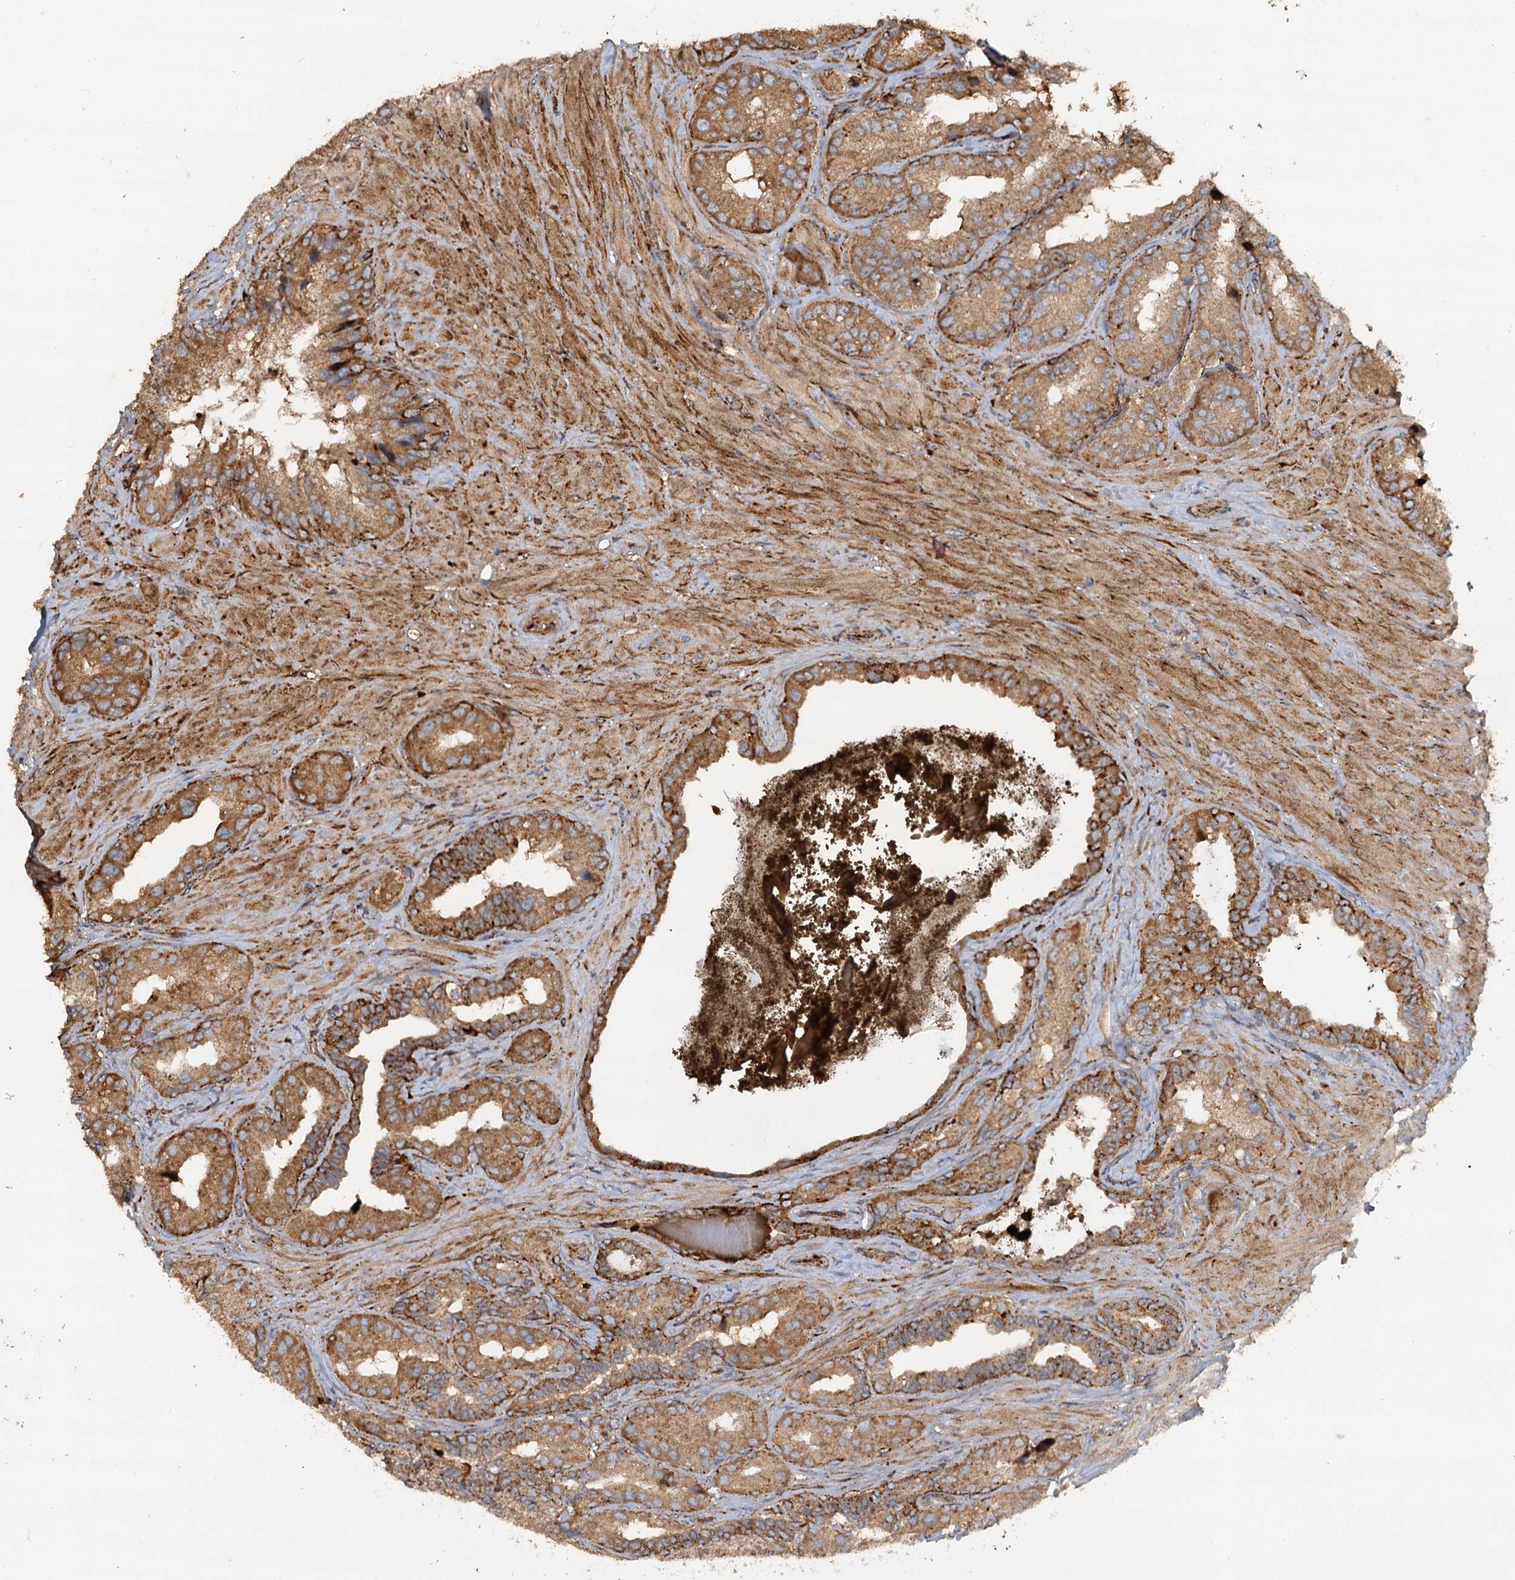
{"staining": {"intensity": "strong", "quantity": ">75%", "location": "cytoplasmic/membranous"}, "tissue": "seminal vesicle", "cell_type": "Glandular cells", "image_type": "normal", "snomed": [{"axis": "morphology", "description": "Normal tissue, NOS"}, {"axis": "topography", "description": "Seminal veicle"}, {"axis": "topography", "description": "Peripheral nerve tissue"}], "caption": "IHC of benign human seminal vesicle reveals high levels of strong cytoplasmic/membranous staining in approximately >75% of glandular cells. The protein of interest is stained brown, and the nuclei are stained in blue (DAB IHC with brightfield microscopy, high magnification).", "gene": "WDR73", "patient": {"sex": "male", "age": 67}}